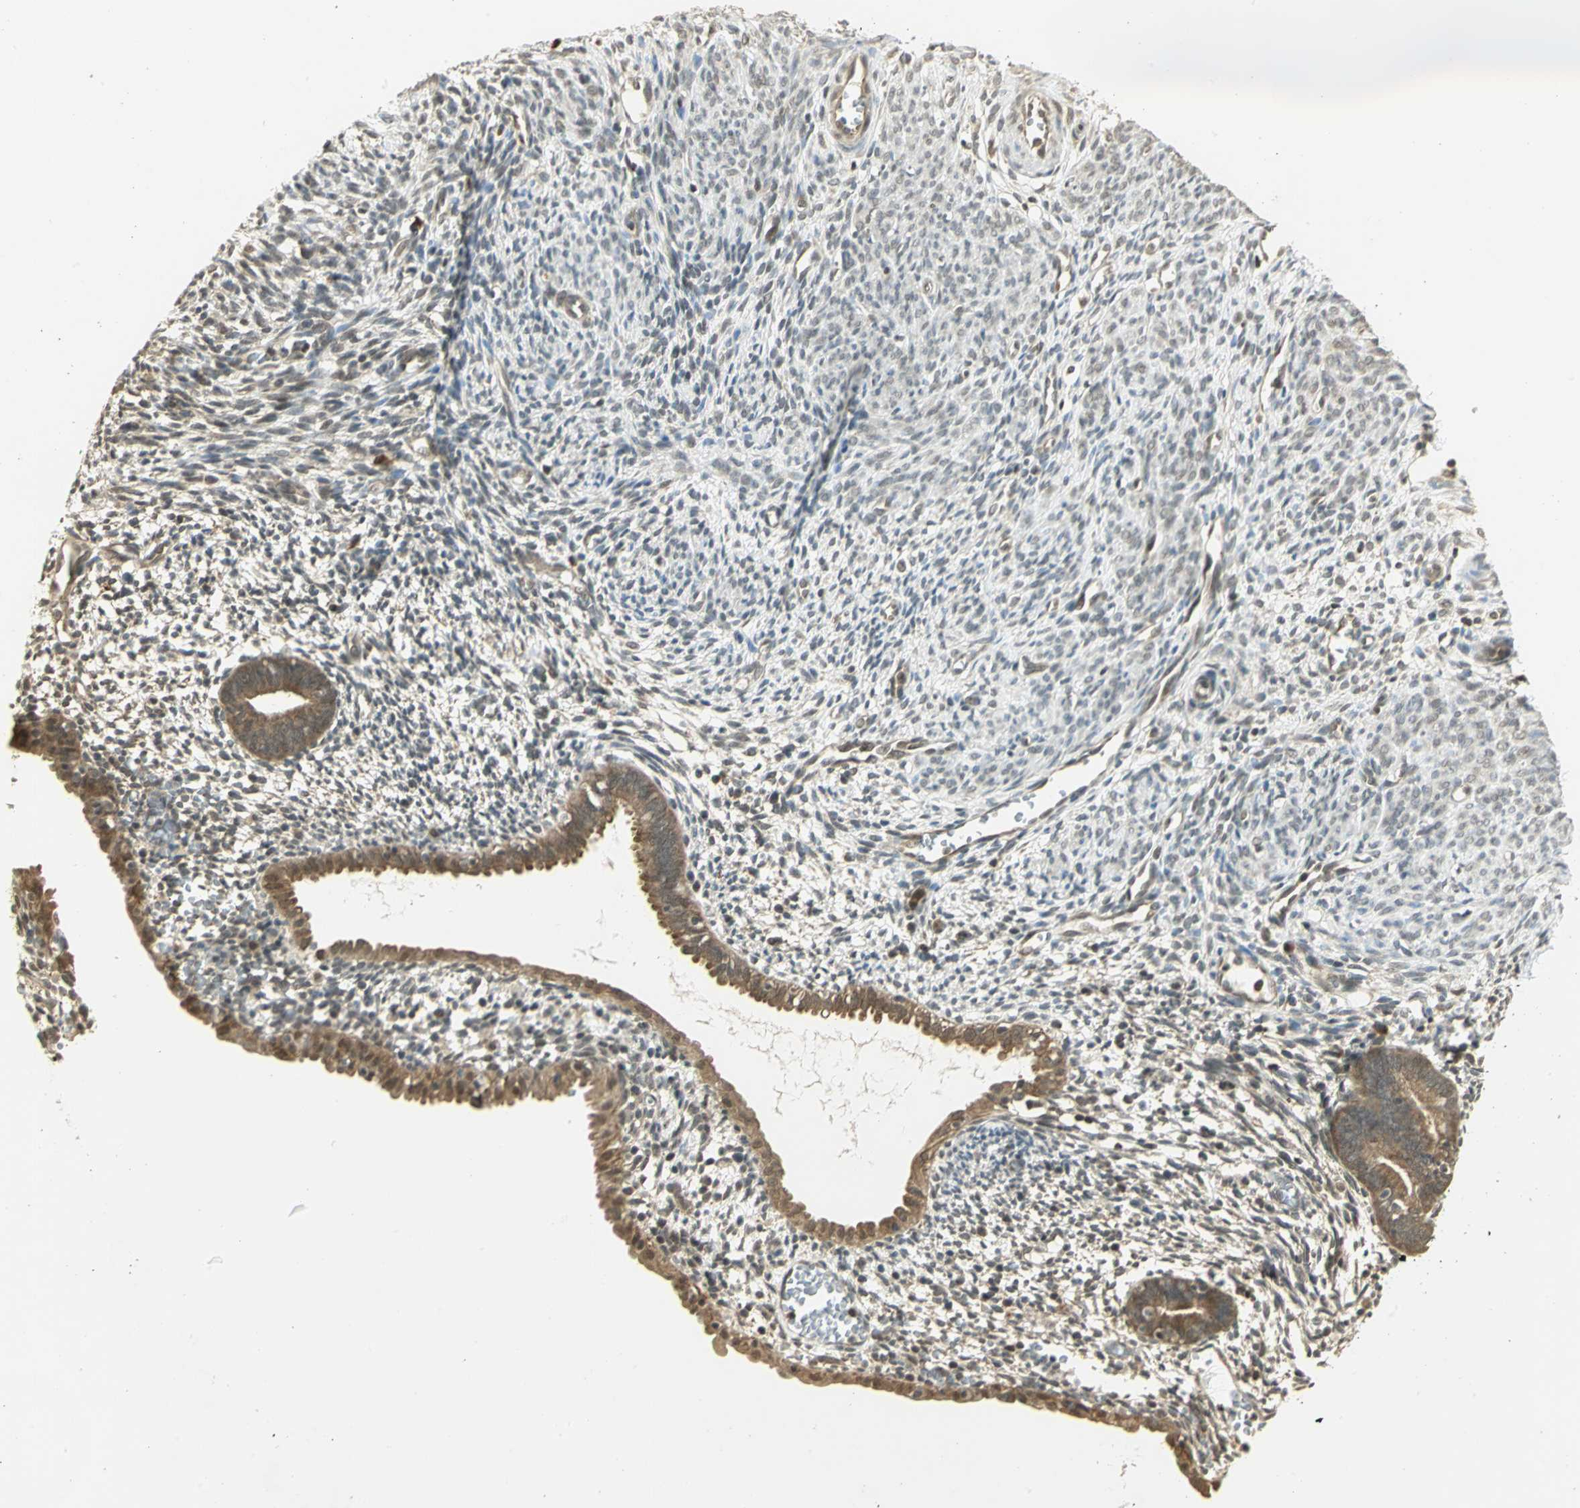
{"staining": {"intensity": "moderate", "quantity": "25%-75%", "location": "cytoplasmic/membranous"}, "tissue": "endometrium", "cell_type": "Cells in endometrial stroma", "image_type": "normal", "snomed": [{"axis": "morphology", "description": "Normal tissue, NOS"}, {"axis": "morphology", "description": "Atrophy, NOS"}, {"axis": "topography", "description": "Uterus"}, {"axis": "topography", "description": "Endometrium"}], "caption": "Moderate cytoplasmic/membranous staining for a protein is present in about 25%-75% of cells in endometrial stroma of normal endometrium using immunohistochemistry.", "gene": "CDC34", "patient": {"sex": "female", "age": 68}}